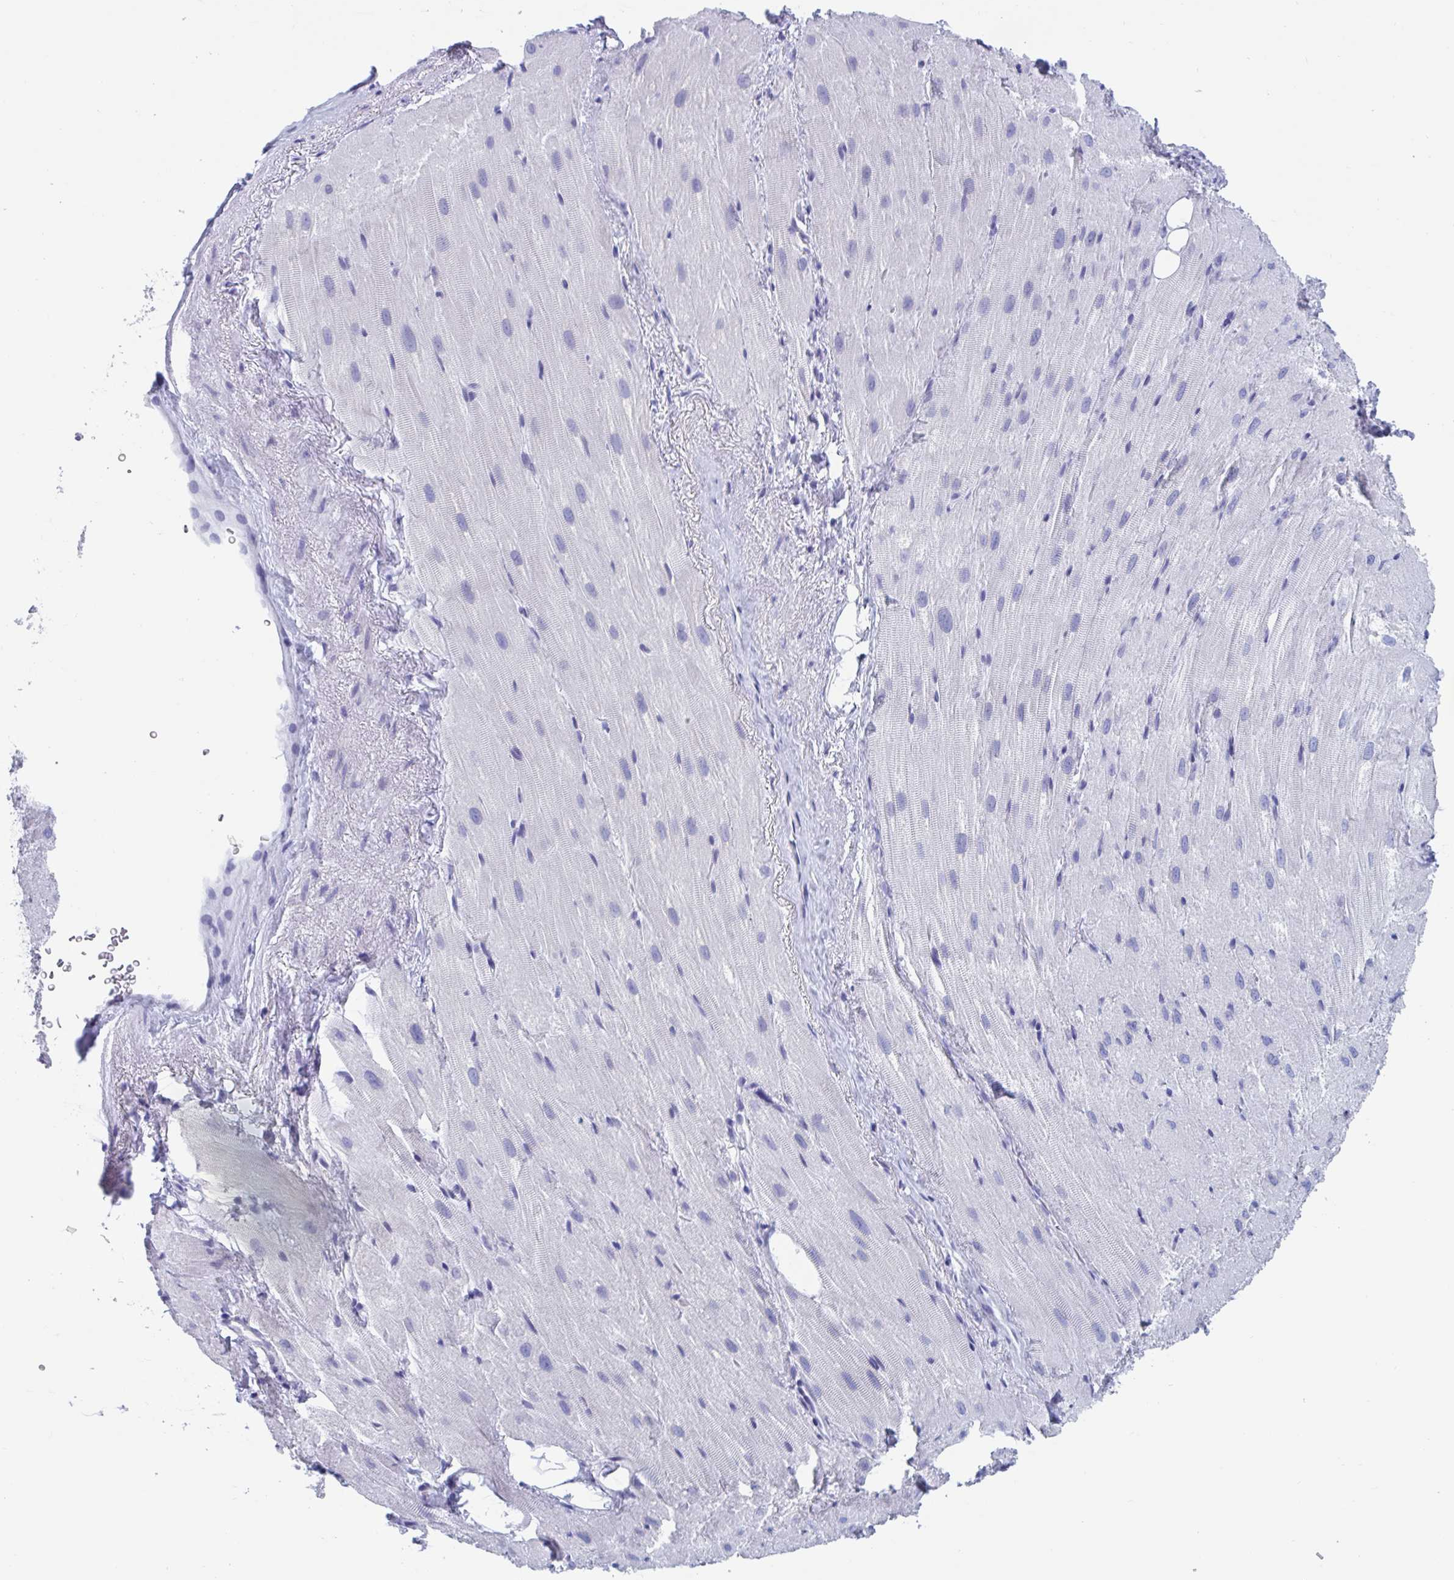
{"staining": {"intensity": "negative", "quantity": "none", "location": "none"}, "tissue": "heart muscle", "cell_type": "Cardiomyocytes", "image_type": "normal", "snomed": [{"axis": "morphology", "description": "Normal tissue, NOS"}, {"axis": "topography", "description": "Heart"}], "caption": "Immunohistochemistry (IHC) of unremarkable human heart muscle reveals no positivity in cardiomyocytes.", "gene": "CDX4", "patient": {"sex": "male", "age": 62}}